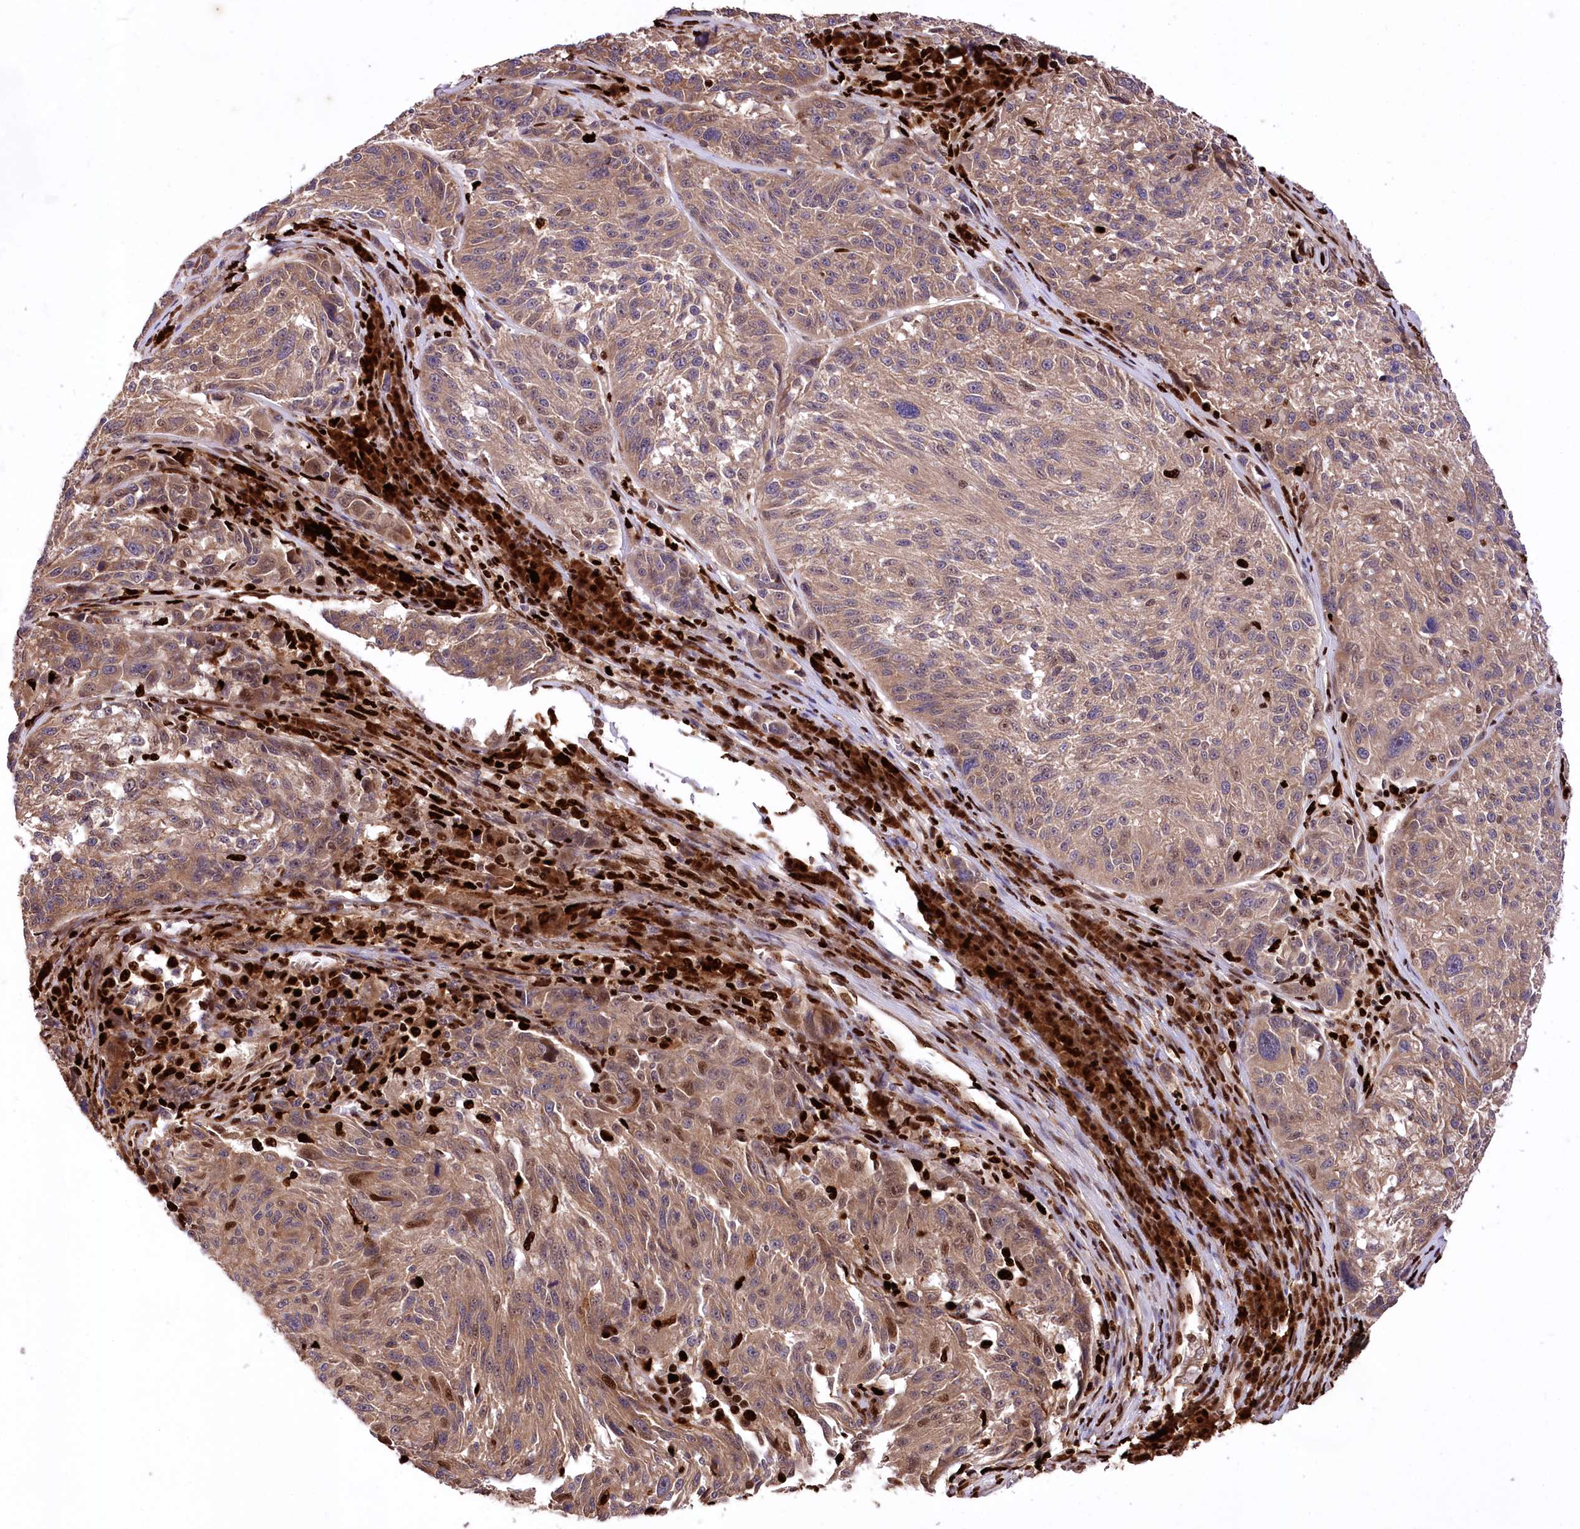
{"staining": {"intensity": "moderate", "quantity": ">75%", "location": "cytoplasmic/membranous,nuclear"}, "tissue": "melanoma", "cell_type": "Tumor cells", "image_type": "cancer", "snomed": [{"axis": "morphology", "description": "Malignant melanoma, NOS"}, {"axis": "topography", "description": "Skin"}], "caption": "Melanoma stained for a protein (brown) demonstrates moderate cytoplasmic/membranous and nuclear positive staining in approximately >75% of tumor cells.", "gene": "FIGN", "patient": {"sex": "male", "age": 53}}